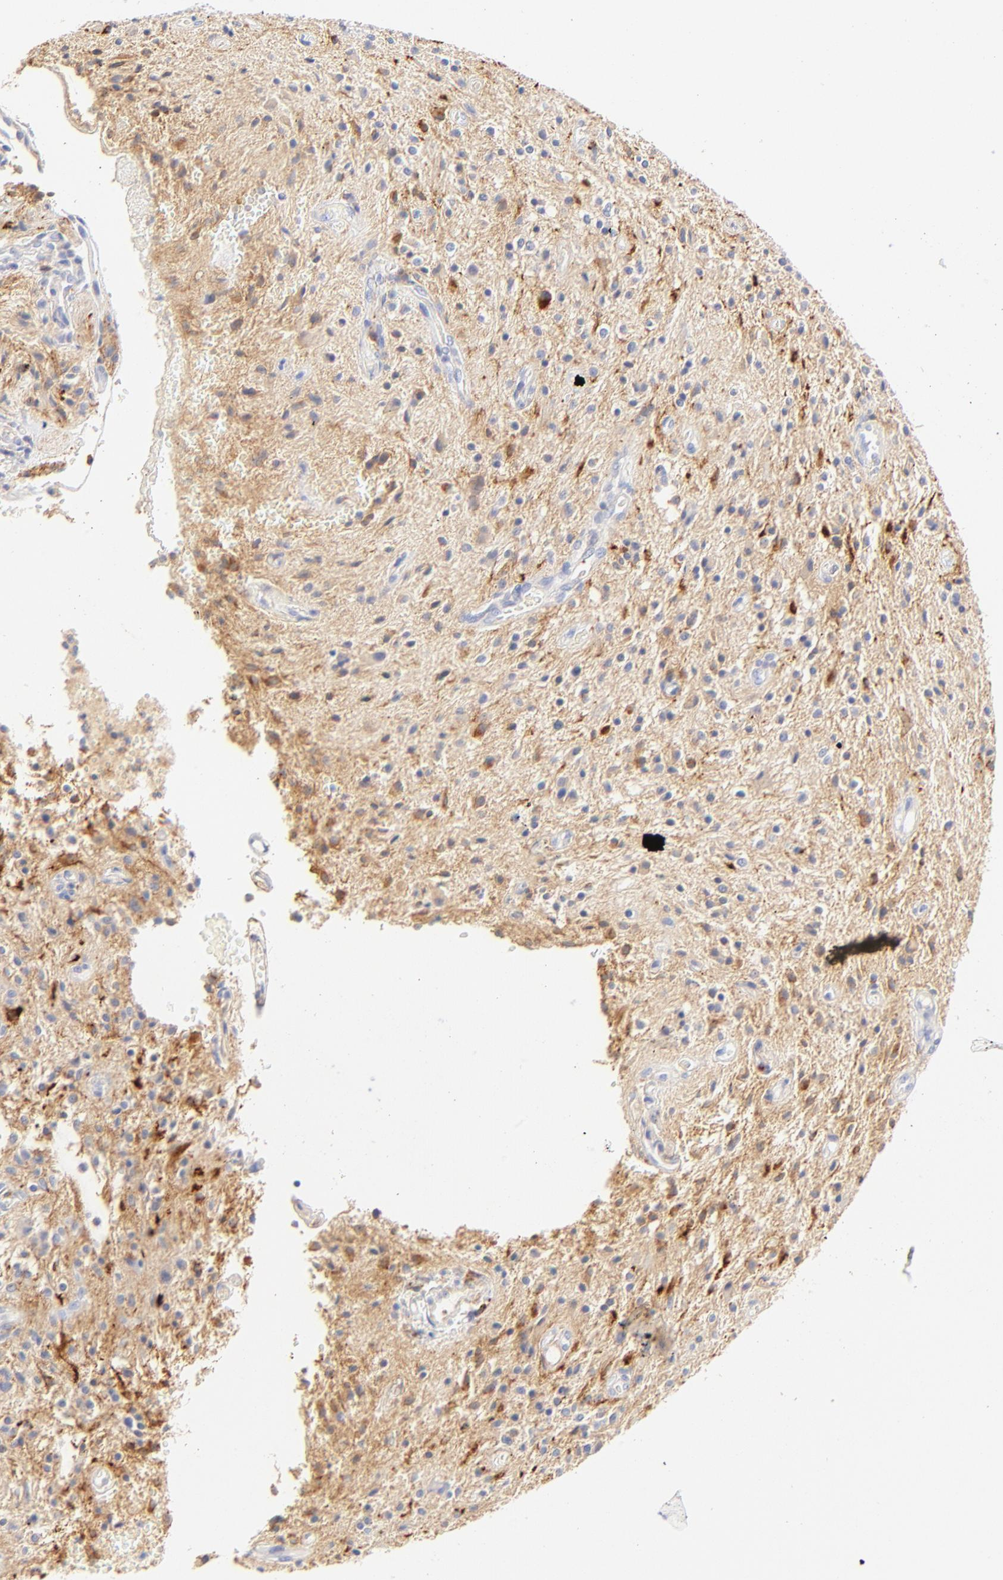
{"staining": {"intensity": "moderate", "quantity": ">75%", "location": "cytoplasmic/membranous"}, "tissue": "glioma", "cell_type": "Tumor cells", "image_type": "cancer", "snomed": [{"axis": "morphology", "description": "Glioma, malignant, NOS"}, {"axis": "topography", "description": "Cerebellum"}], "caption": "Moderate cytoplasmic/membranous protein staining is seen in about >75% of tumor cells in glioma.", "gene": "MDGA2", "patient": {"sex": "female", "age": 10}}